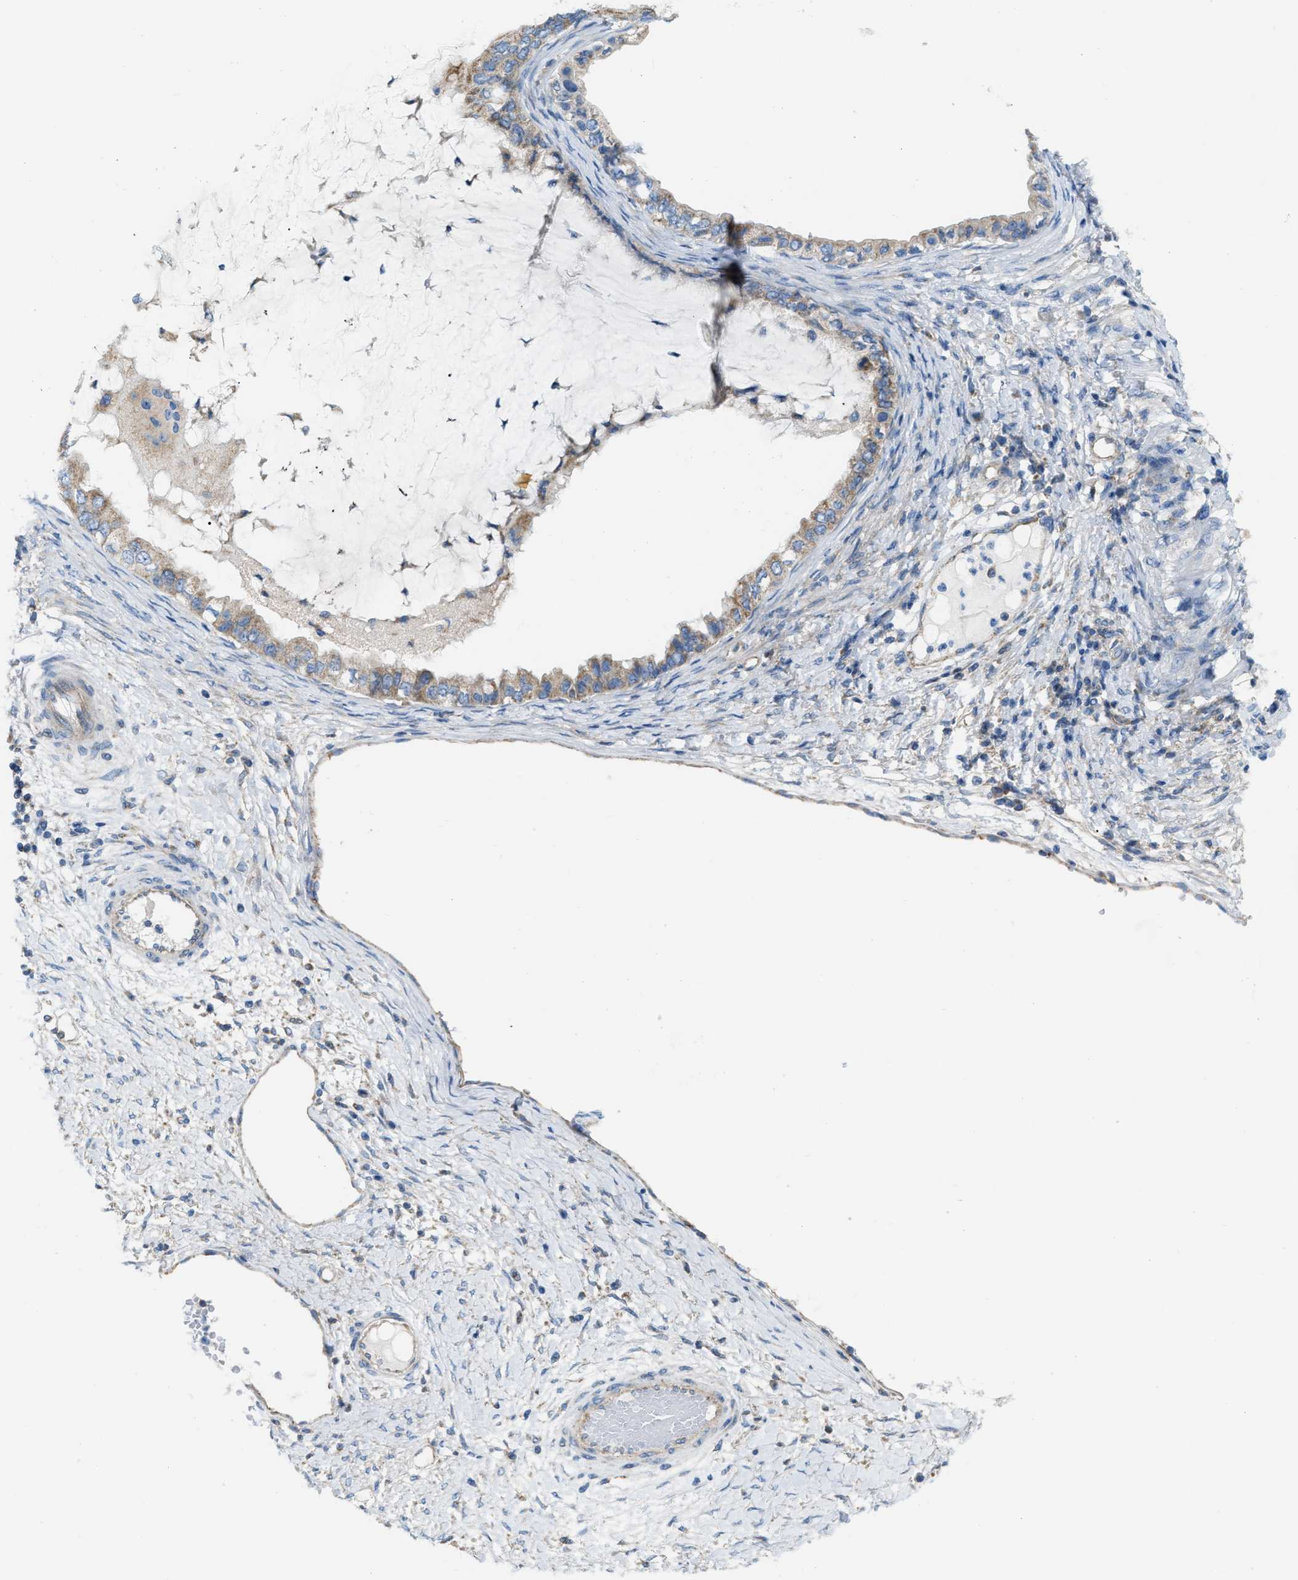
{"staining": {"intensity": "moderate", "quantity": ">75%", "location": "cytoplasmic/membranous"}, "tissue": "ovarian cancer", "cell_type": "Tumor cells", "image_type": "cancer", "snomed": [{"axis": "morphology", "description": "Cystadenocarcinoma, mucinous, NOS"}, {"axis": "topography", "description": "Ovary"}], "caption": "Ovarian mucinous cystadenocarcinoma stained with a brown dye shows moderate cytoplasmic/membranous positive expression in approximately >75% of tumor cells.", "gene": "JADE1", "patient": {"sex": "female", "age": 80}}